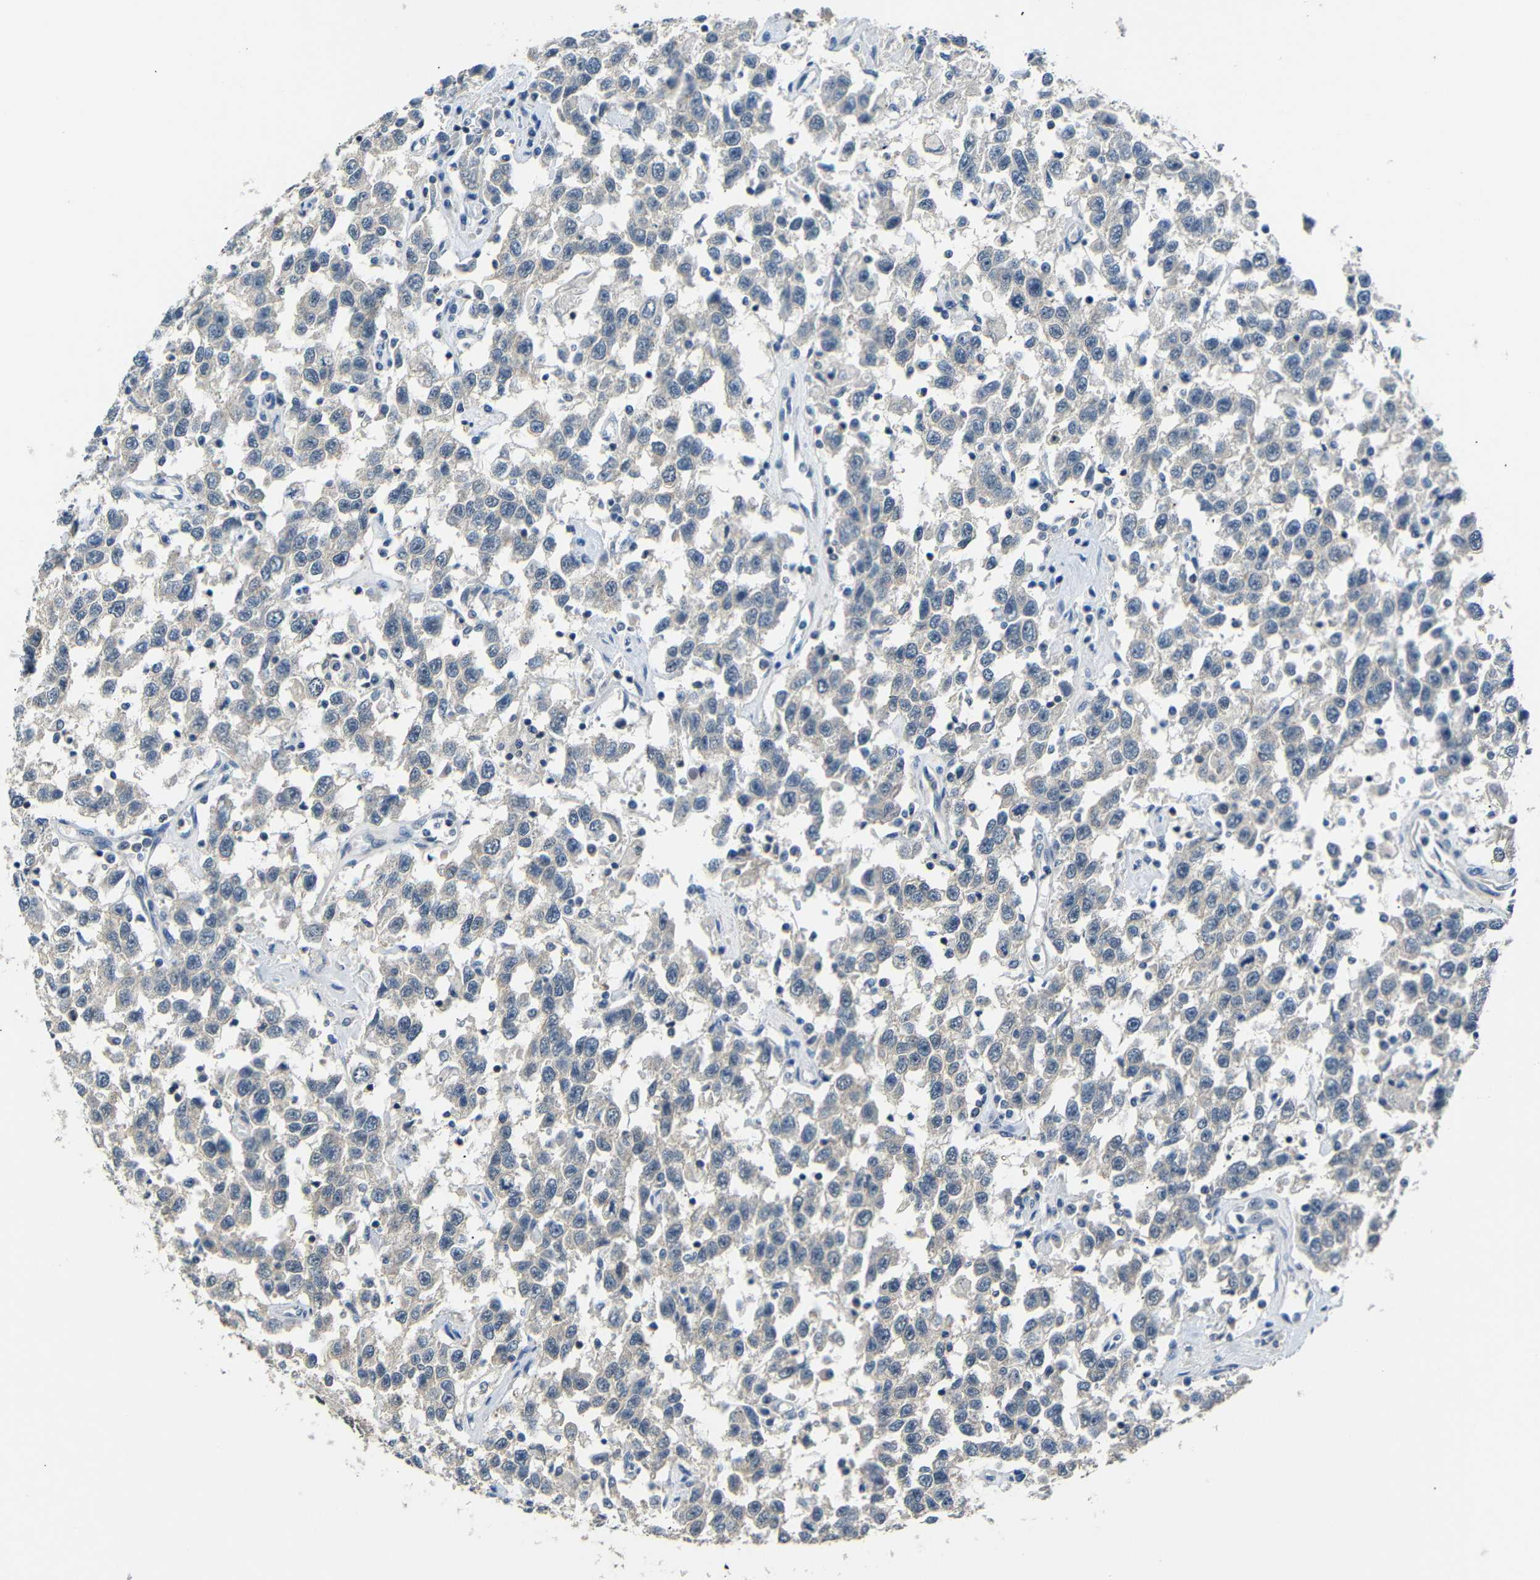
{"staining": {"intensity": "negative", "quantity": "none", "location": "none"}, "tissue": "testis cancer", "cell_type": "Tumor cells", "image_type": "cancer", "snomed": [{"axis": "morphology", "description": "Seminoma, NOS"}, {"axis": "topography", "description": "Testis"}], "caption": "IHC histopathology image of human testis cancer (seminoma) stained for a protein (brown), which exhibits no positivity in tumor cells.", "gene": "SFN", "patient": {"sex": "male", "age": 41}}